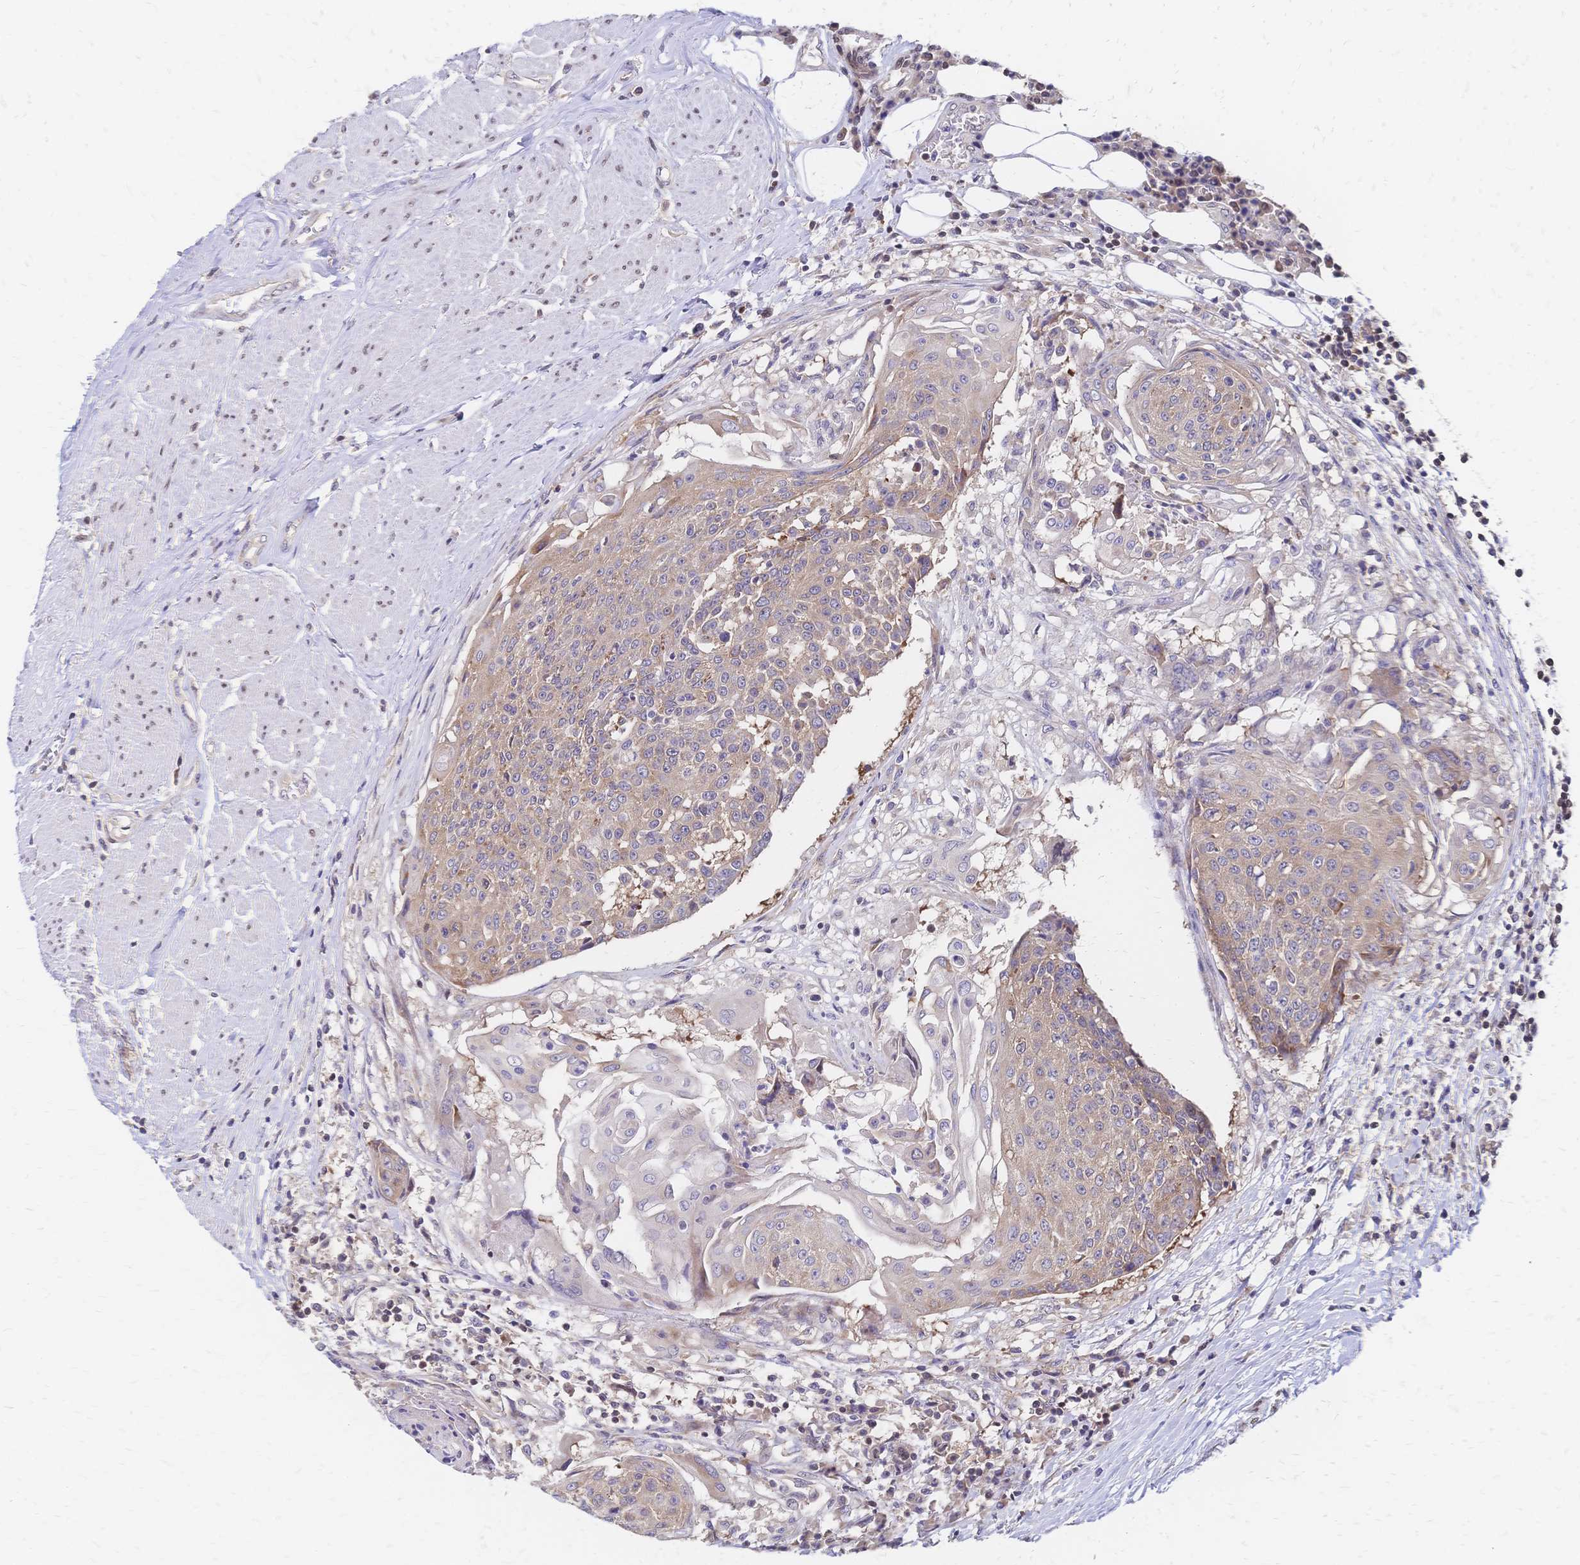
{"staining": {"intensity": "weak", "quantity": "<25%", "location": "cytoplasmic/membranous"}, "tissue": "urothelial cancer", "cell_type": "Tumor cells", "image_type": "cancer", "snomed": [{"axis": "morphology", "description": "Urothelial carcinoma, High grade"}, {"axis": "topography", "description": "Urinary bladder"}], "caption": "An immunohistochemistry histopathology image of high-grade urothelial carcinoma is shown. There is no staining in tumor cells of high-grade urothelial carcinoma.", "gene": "CBX7", "patient": {"sex": "female", "age": 63}}